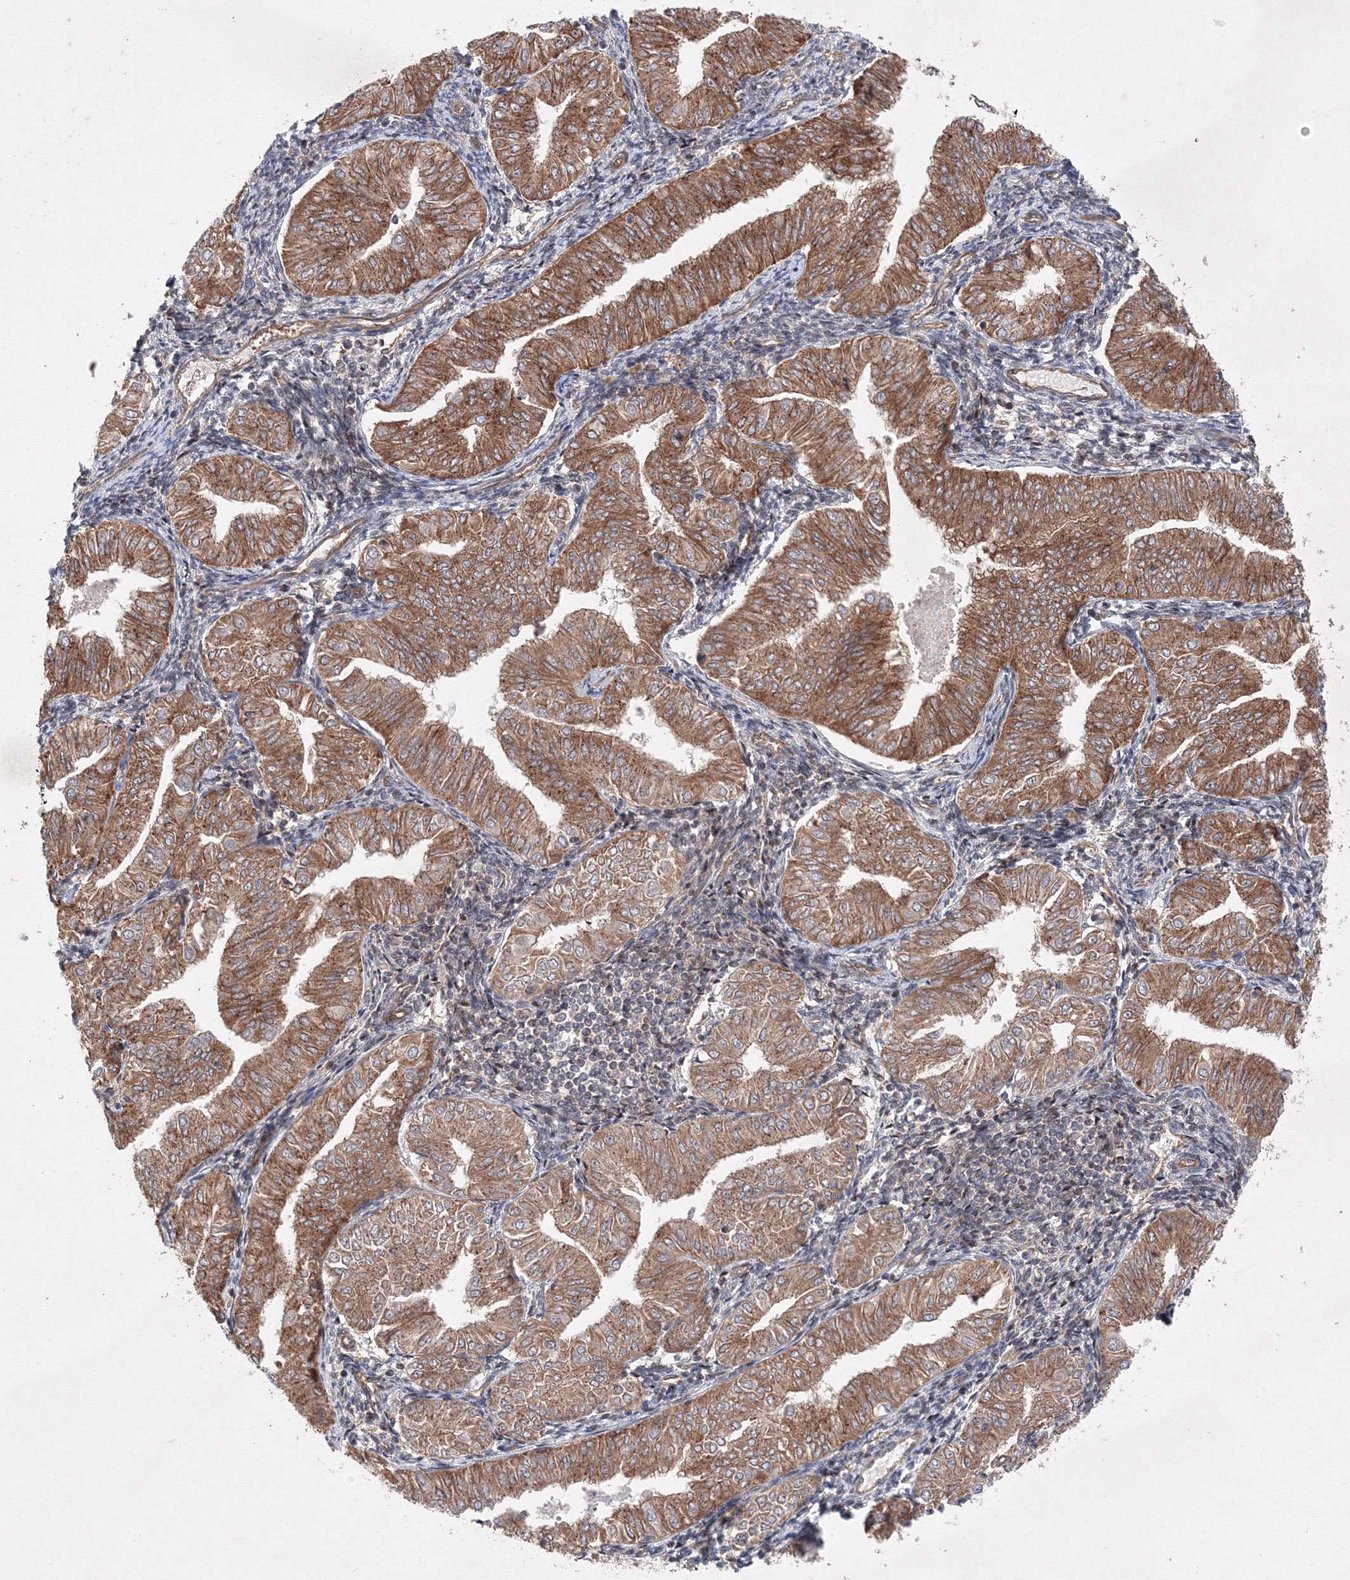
{"staining": {"intensity": "moderate", "quantity": ">75%", "location": "cytoplasmic/membranous"}, "tissue": "endometrial cancer", "cell_type": "Tumor cells", "image_type": "cancer", "snomed": [{"axis": "morphology", "description": "Normal tissue, NOS"}, {"axis": "morphology", "description": "Adenocarcinoma, NOS"}, {"axis": "topography", "description": "Endometrium"}], "caption": "This histopathology image displays endometrial cancer stained with immunohistochemistry to label a protein in brown. The cytoplasmic/membranous of tumor cells show moderate positivity for the protein. Nuclei are counter-stained blue.", "gene": "DCTD", "patient": {"sex": "female", "age": 53}}